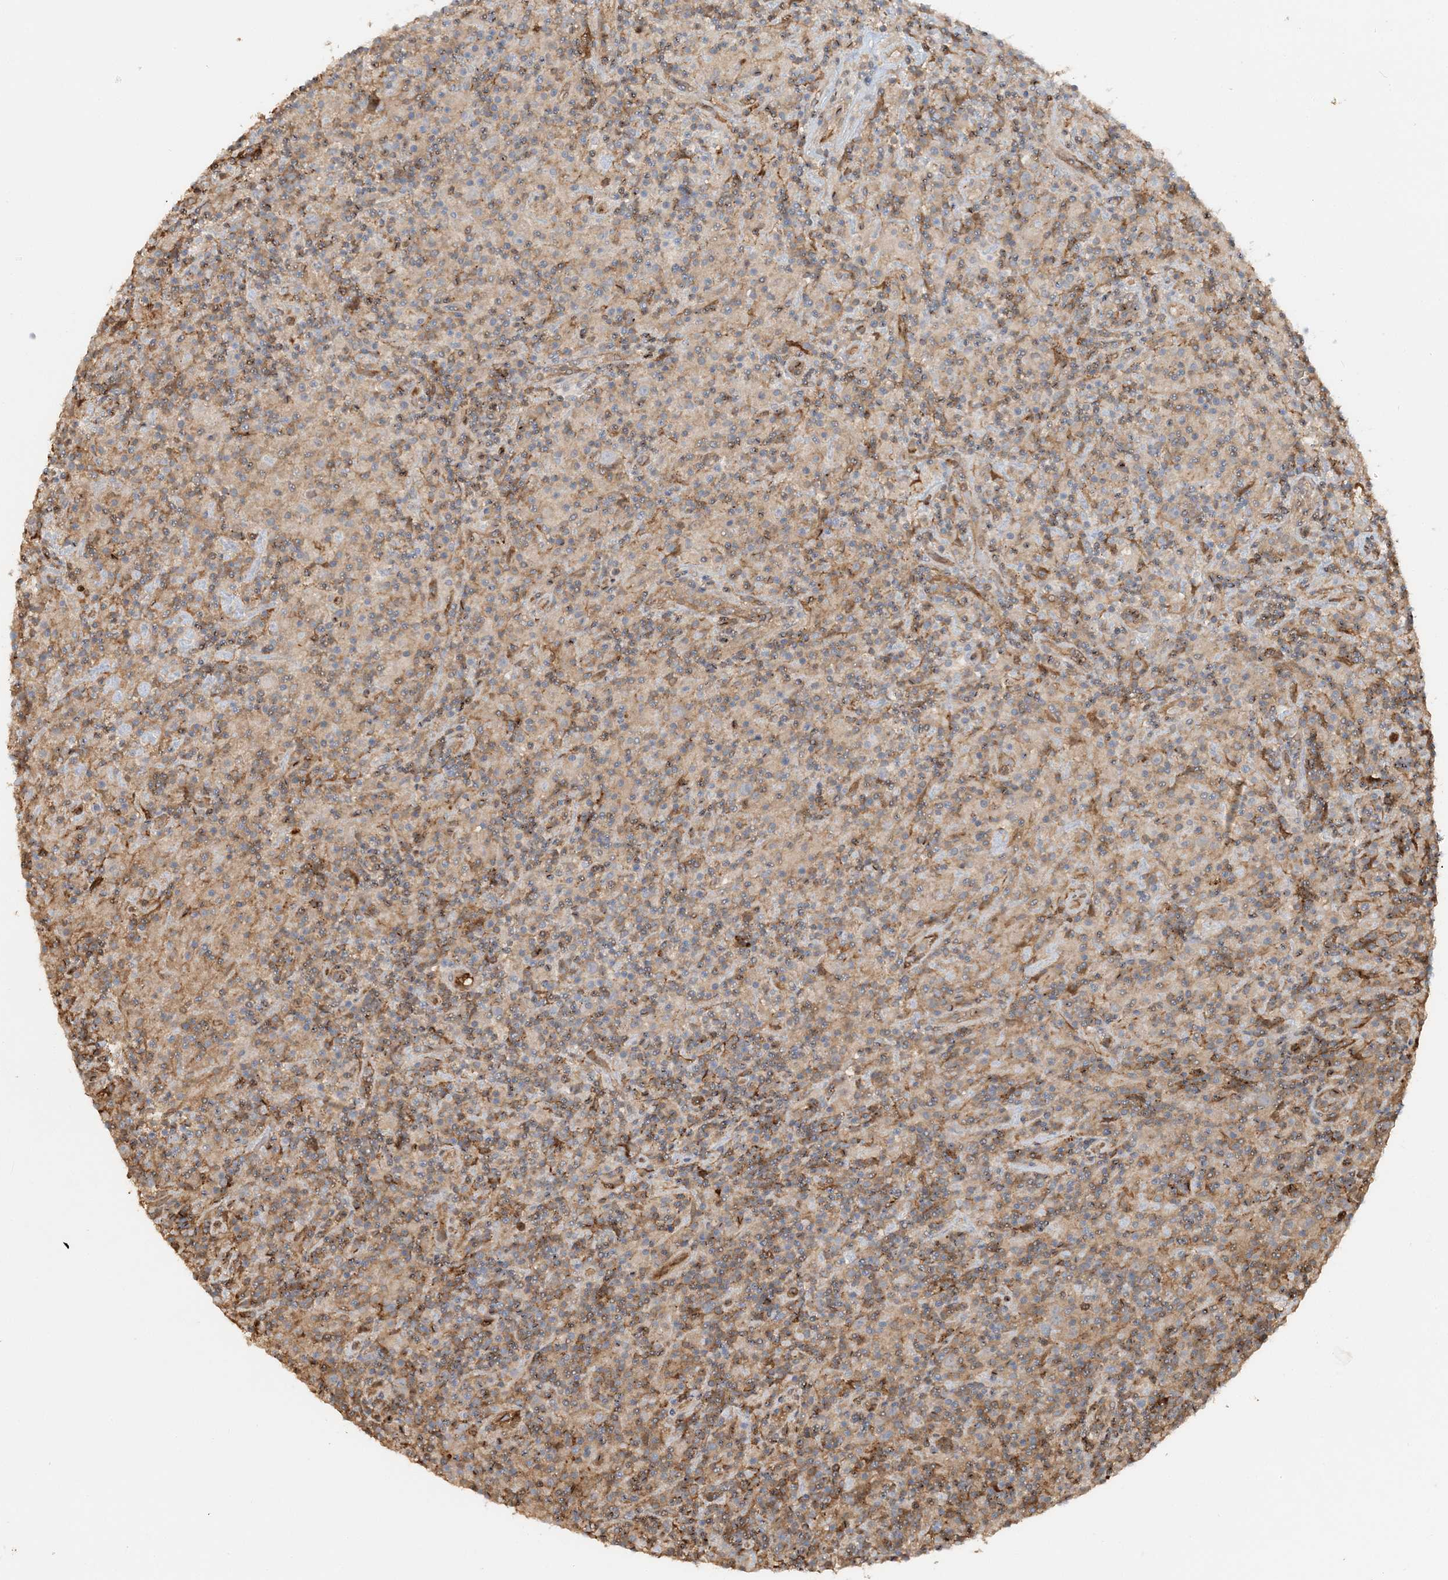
{"staining": {"intensity": "negative", "quantity": "none", "location": "none"}, "tissue": "lymphoma", "cell_type": "Tumor cells", "image_type": "cancer", "snomed": [{"axis": "morphology", "description": "Hodgkin's disease, NOS"}, {"axis": "topography", "description": "Lymph node"}], "caption": "High power microscopy image of an IHC image of Hodgkin's disease, revealing no significant staining in tumor cells.", "gene": "DSTN", "patient": {"sex": "male", "age": 70}}